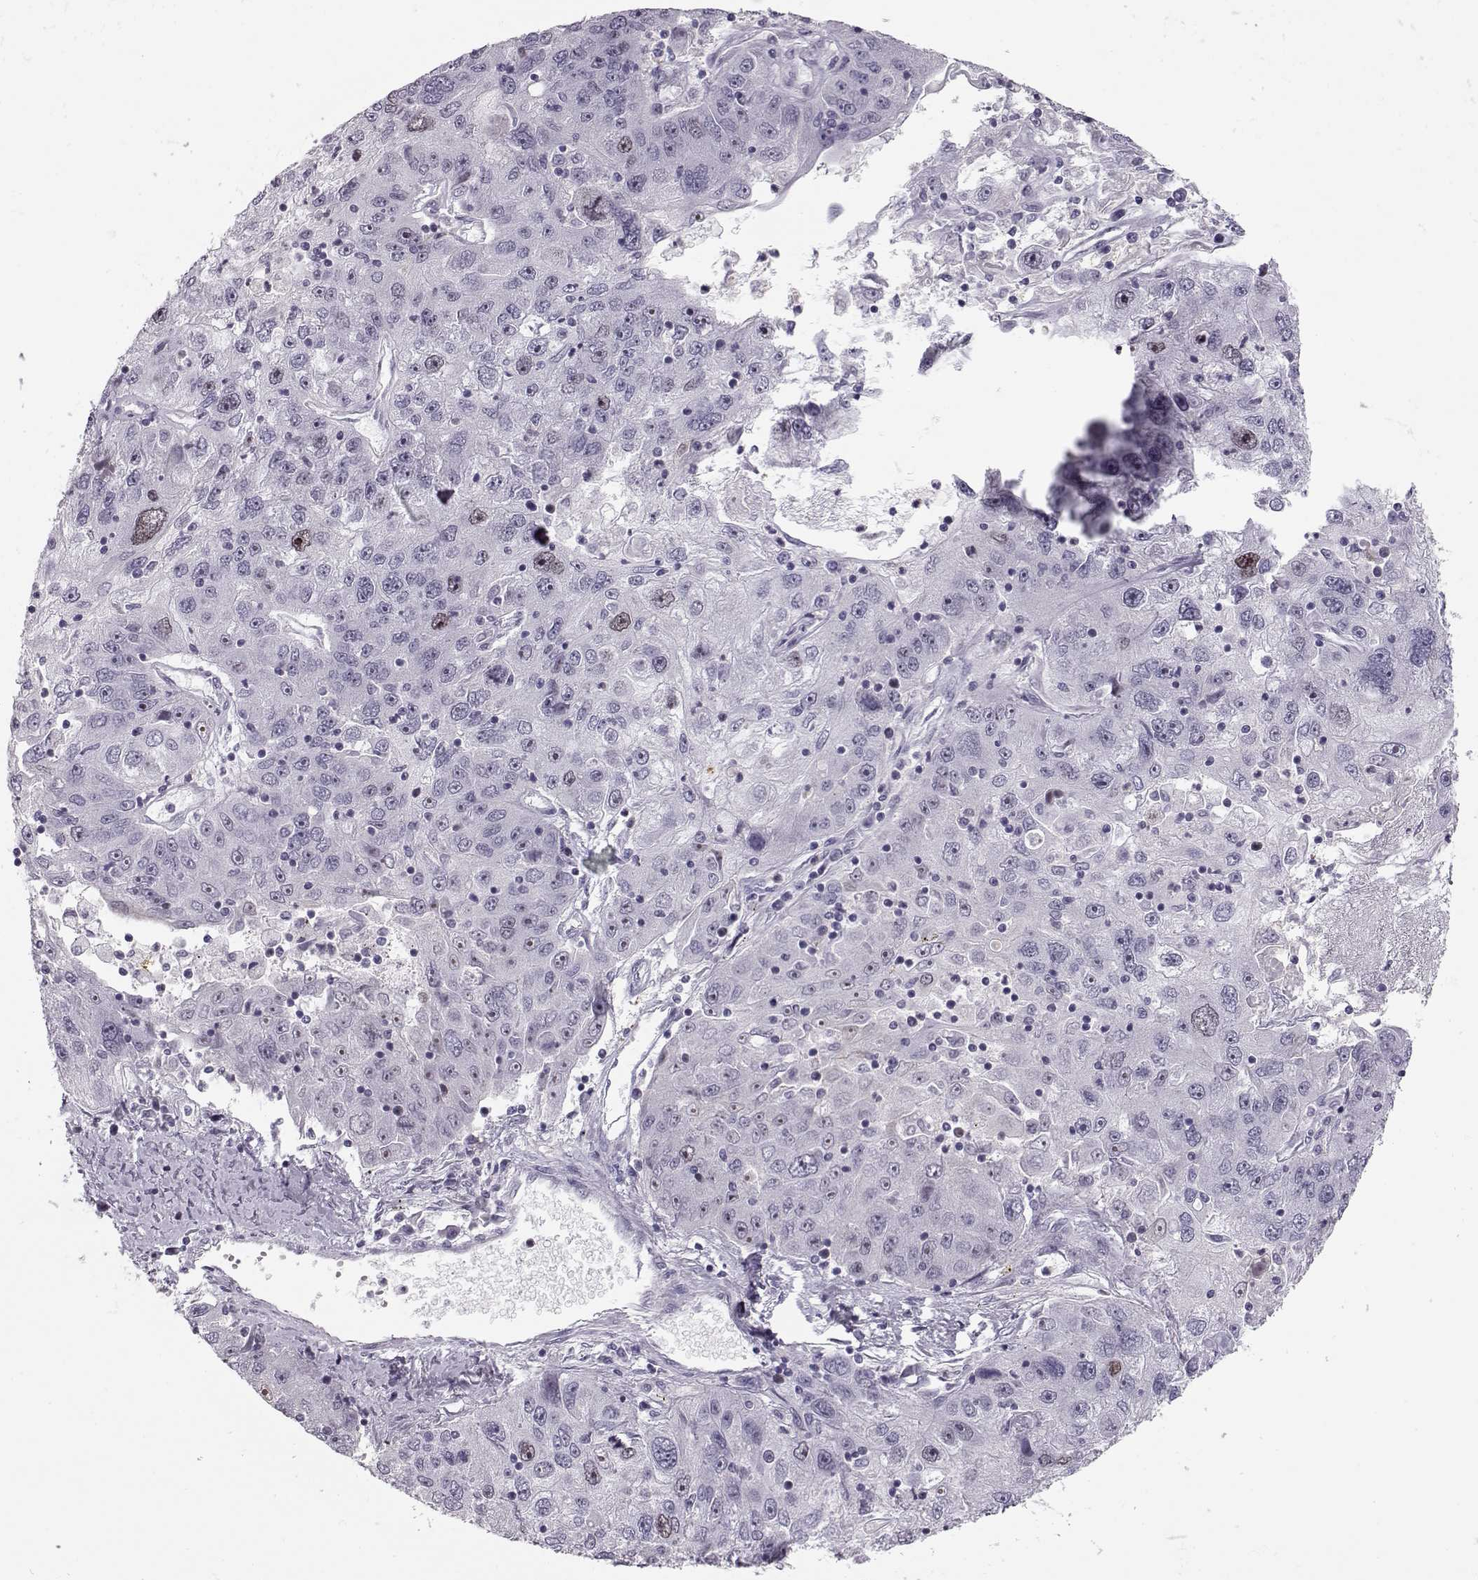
{"staining": {"intensity": "weak", "quantity": "<25%", "location": "nuclear"}, "tissue": "stomach cancer", "cell_type": "Tumor cells", "image_type": "cancer", "snomed": [{"axis": "morphology", "description": "Adenocarcinoma, NOS"}, {"axis": "topography", "description": "Stomach"}], "caption": "Tumor cells are negative for brown protein staining in stomach cancer.", "gene": "SGO1", "patient": {"sex": "male", "age": 56}}